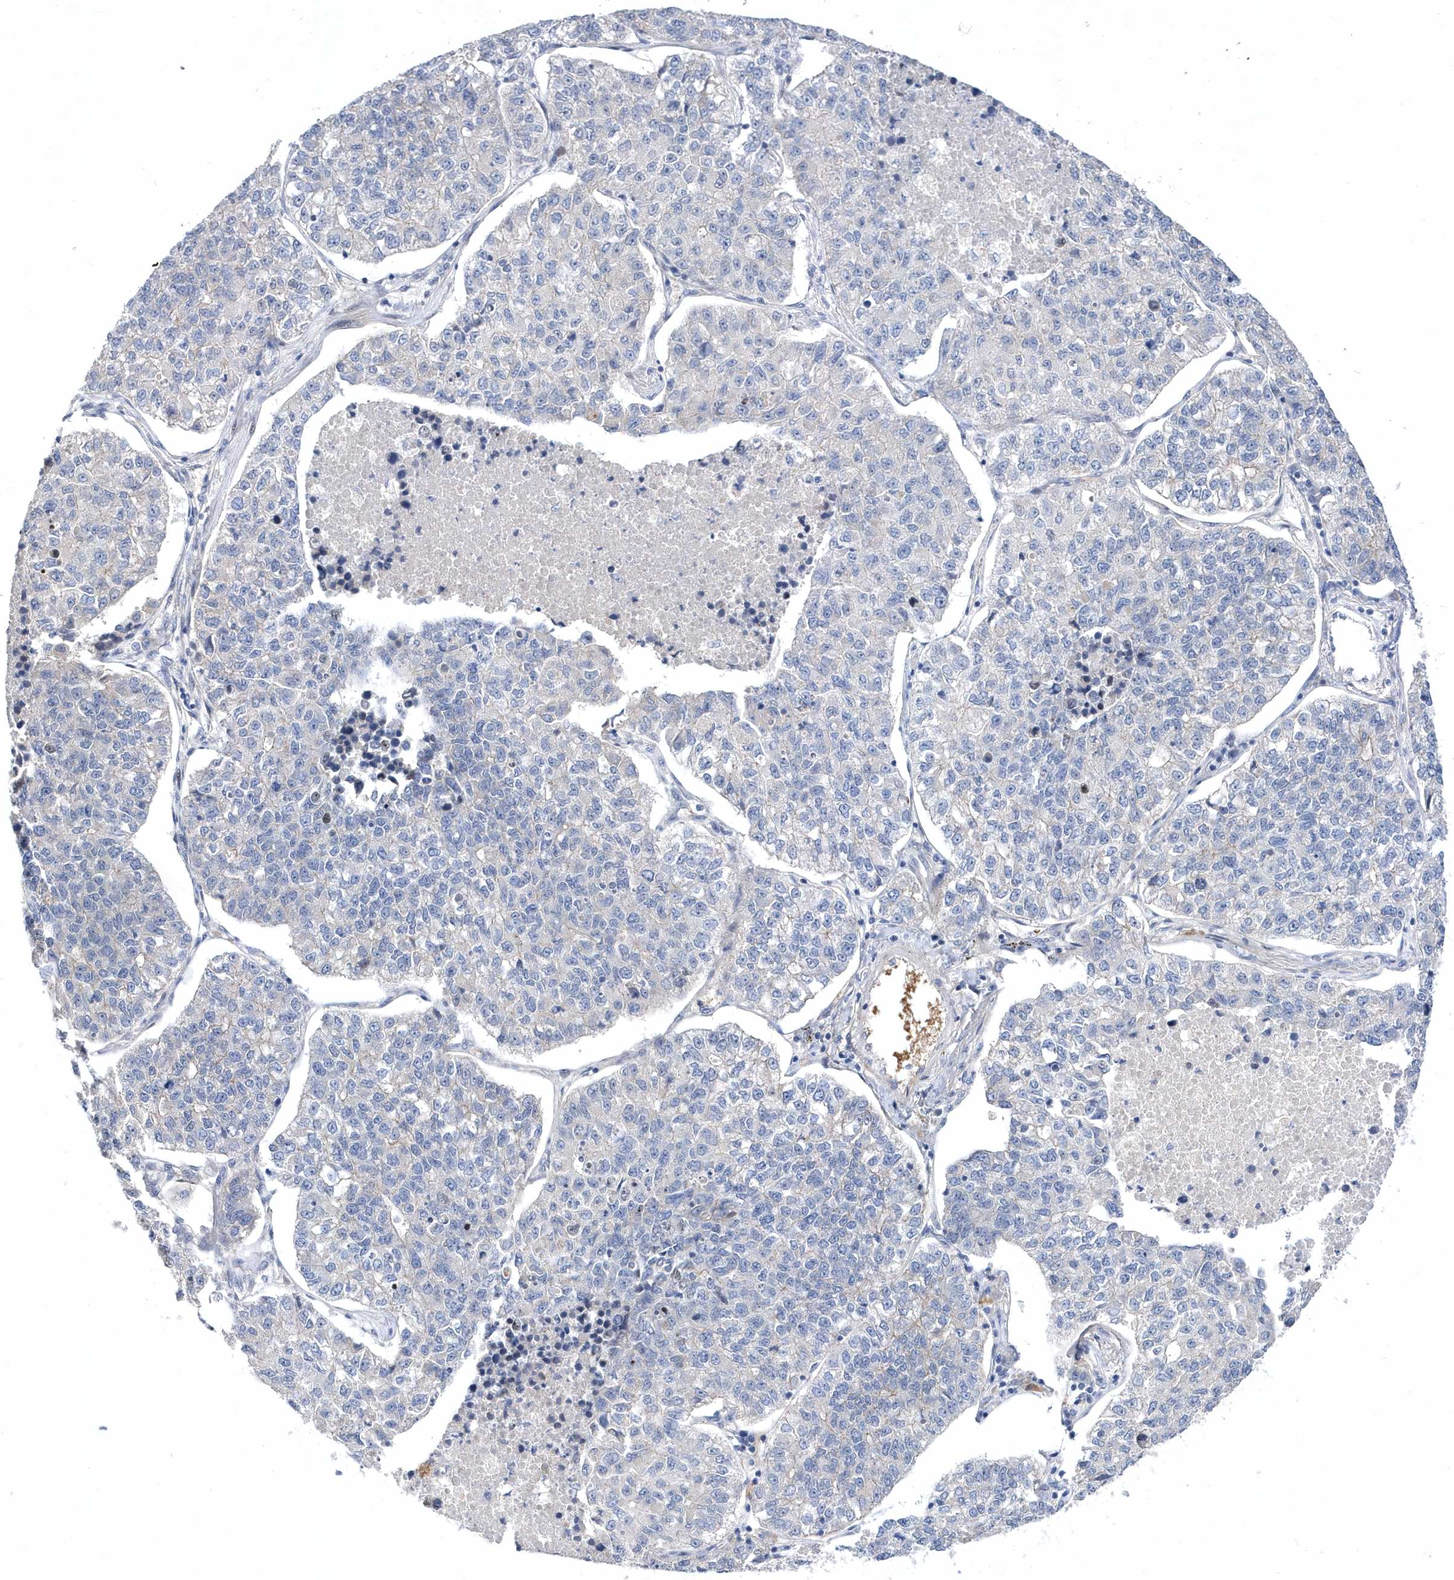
{"staining": {"intensity": "negative", "quantity": "none", "location": "none"}, "tissue": "lung cancer", "cell_type": "Tumor cells", "image_type": "cancer", "snomed": [{"axis": "morphology", "description": "Adenocarcinoma, NOS"}, {"axis": "topography", "description": "Lung"}], "caption": "There is no significant expression in tumor cells of lung adenocarcinoma.", "gene": "ZNF875", "patient": {"sex": "male", "age": 49}}